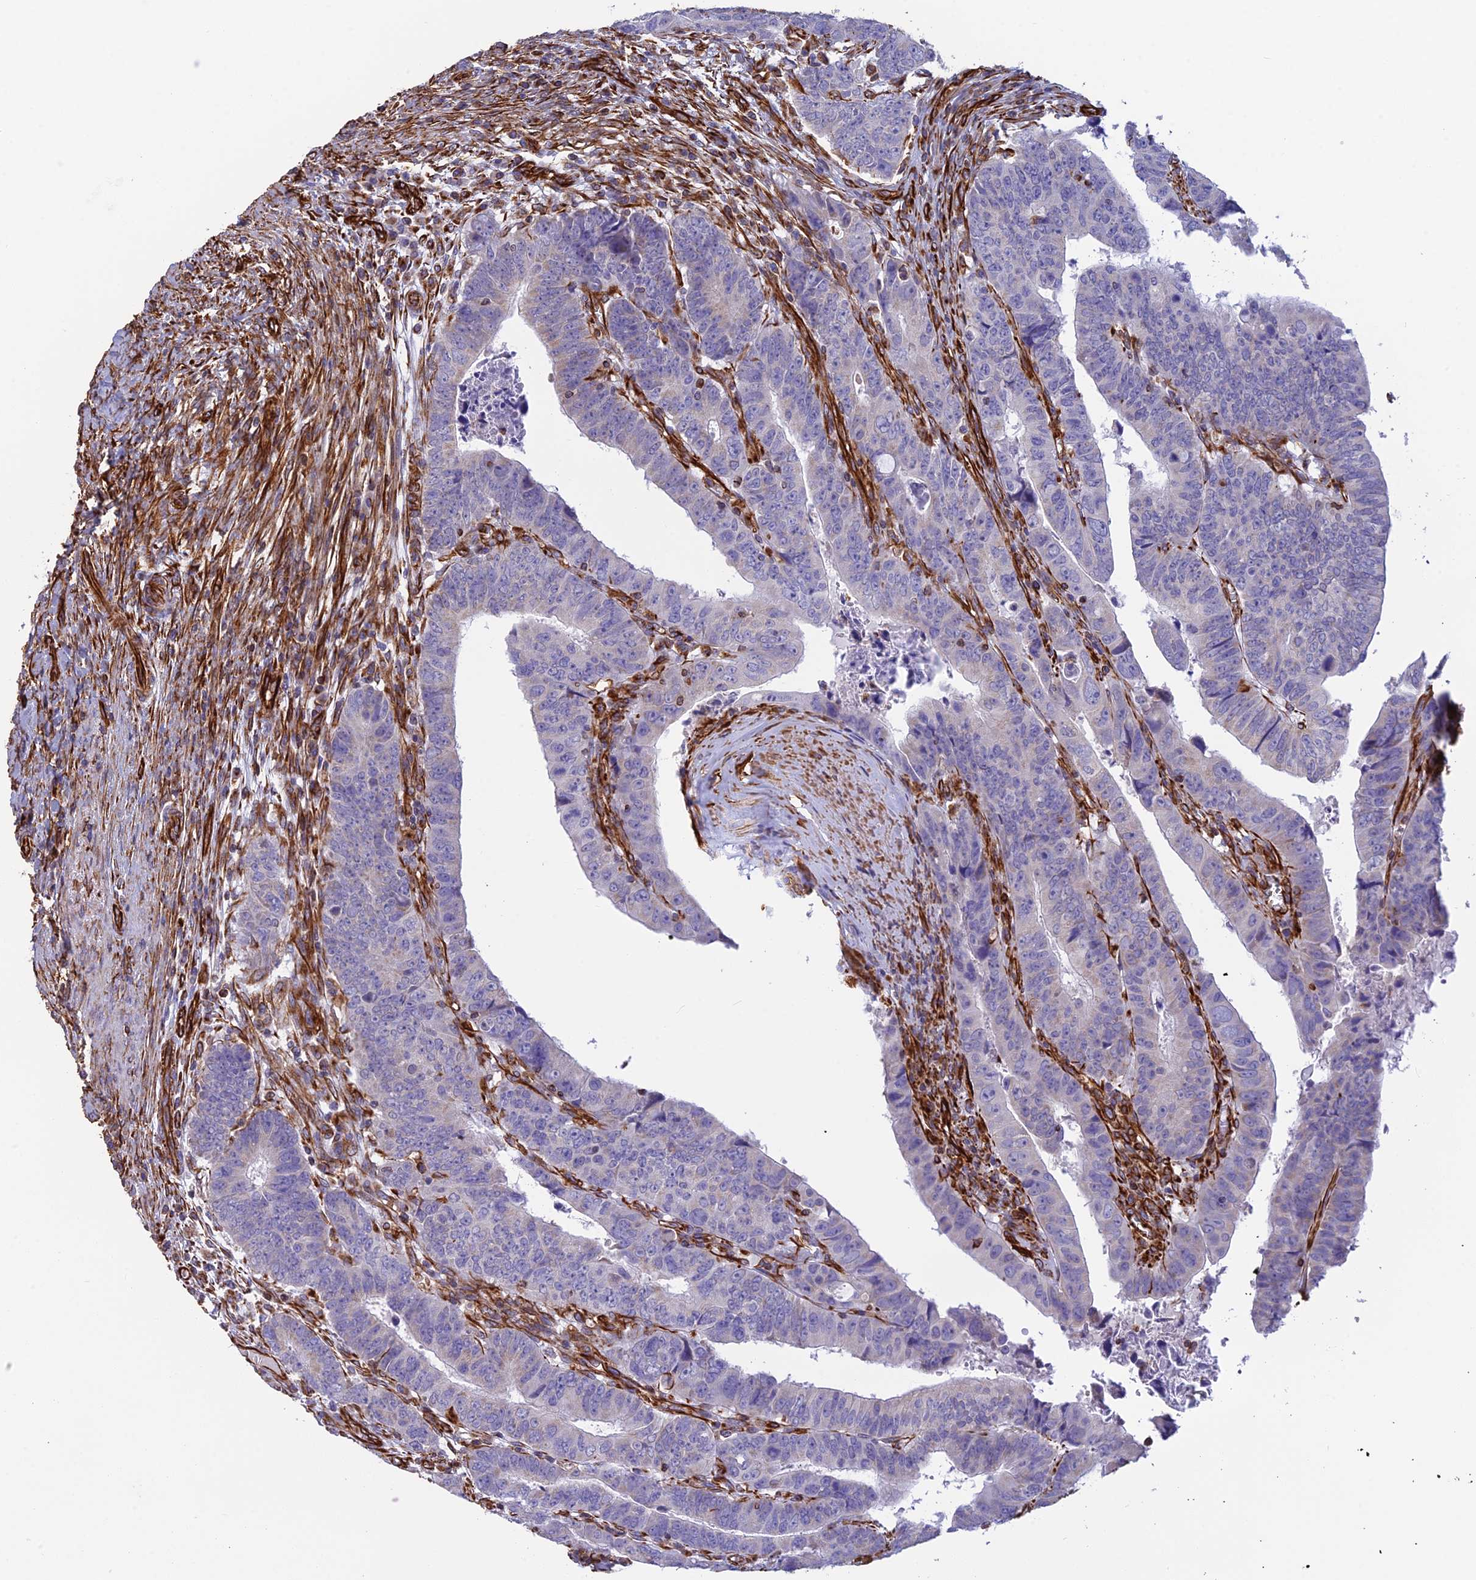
{"staining": {"intensity": "negative", "quantity": "none", "location": "none"}, "tissue": "colorectal cancer", "cell_type": "Tumor cells", "image_type": "cancer", "snomed": [{"axis": "morphology", "description": "Normal tissue, NOS"}, {"axis": "morphology", "description": "Adenocarcinoma, NOS"}, {"axis": "topography", "description": "Rectum"}], "caption": "Image shows no protein staining in tumor cells of adenocarcinoma (colorectal) tissue.", "gene": "FBXL20", "patient": {"sex": "female", "age": 65}}